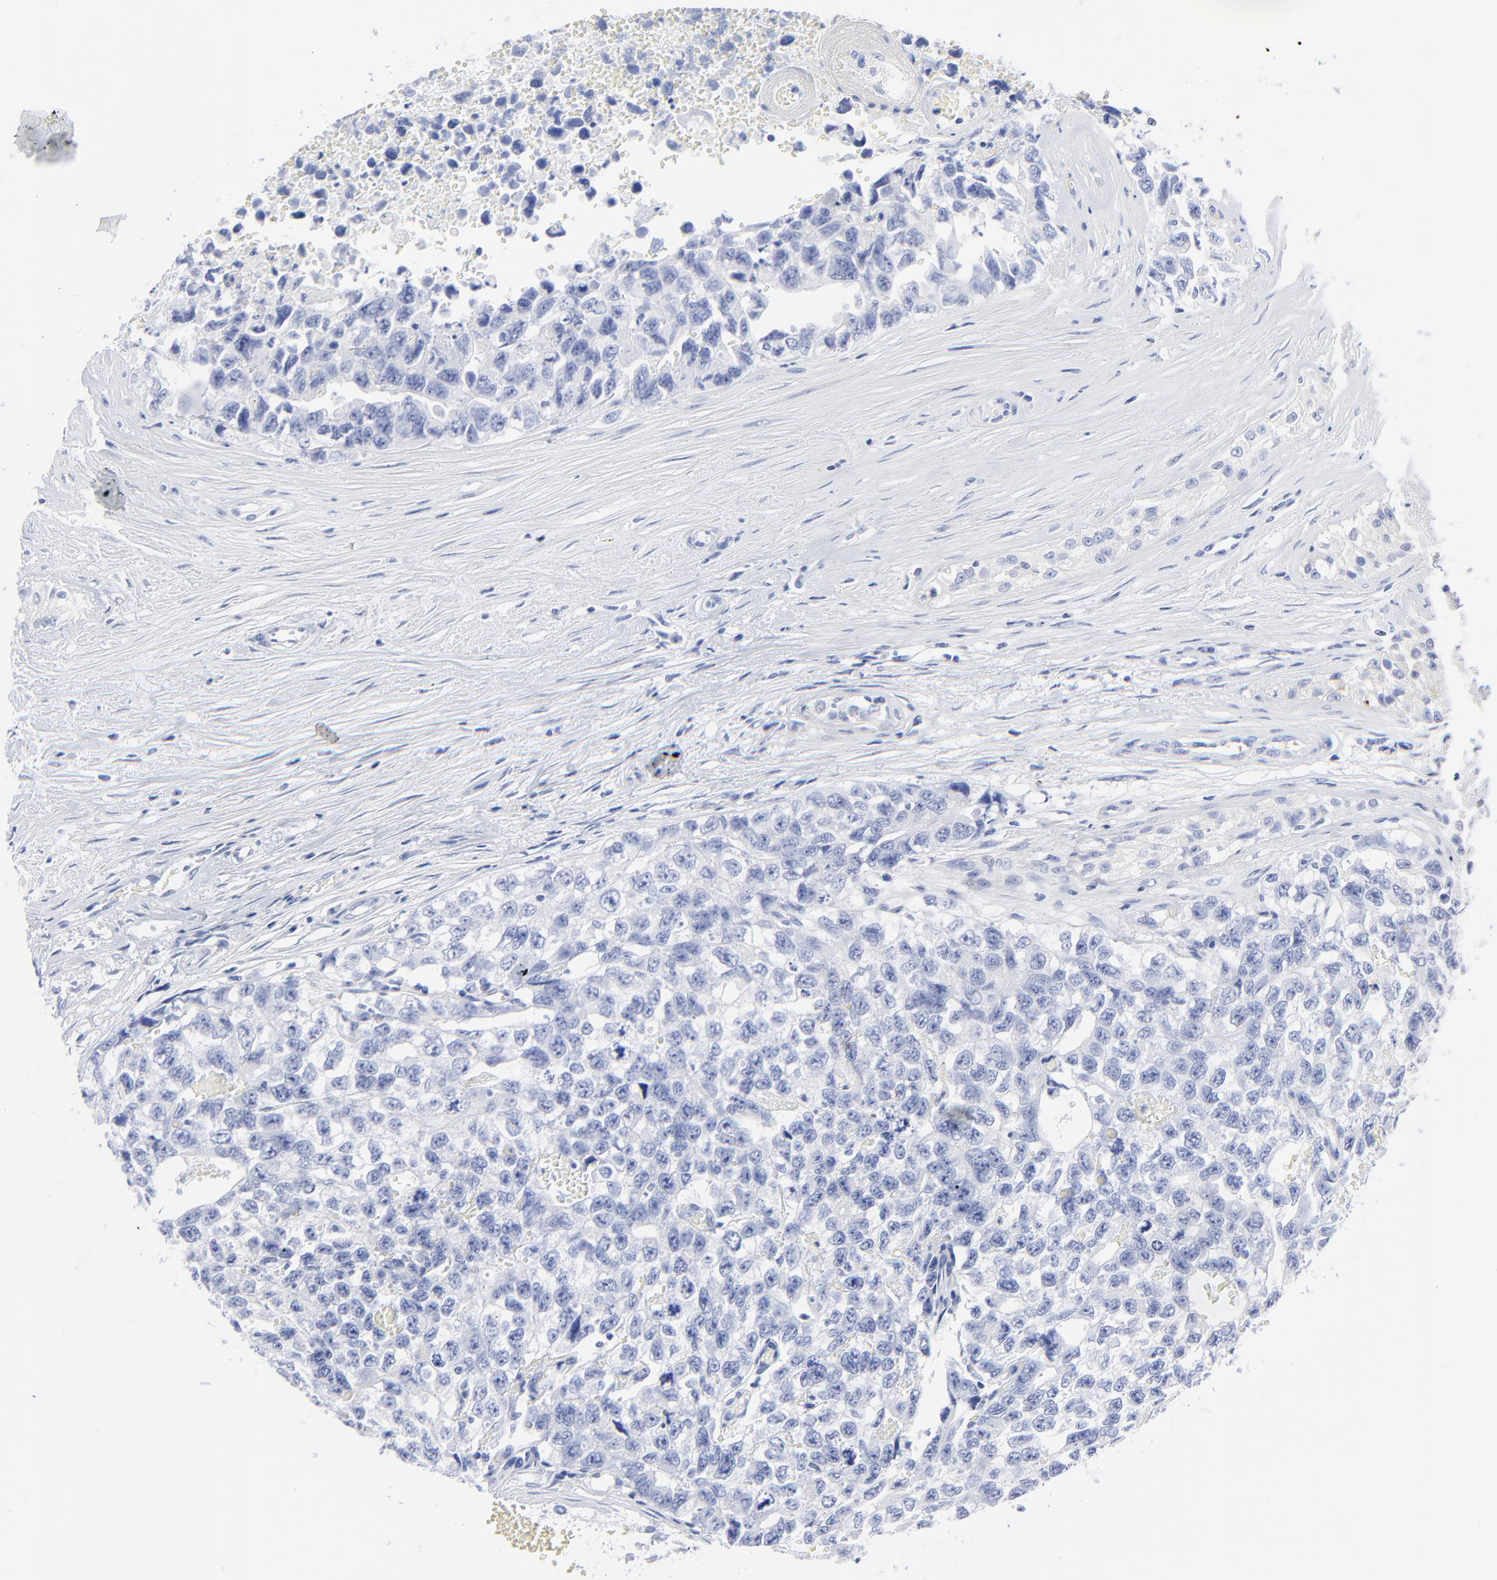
{"staining": {"intensity": "negative", "quantity": "none", "location": "none"}, "tissue": "testis cancer", "cell_type": "Tumor cells", "image_type": "cancer", "snomed": [{"axis": "morphology", "description": "Carcinoma, Embryonal, NOS"}, {"axis": "topography", "description": "Testis"}], "caption": "This is a histopathology image of immunohistochemistry (IHC) staining of testis embryonal carcinoma, which shows no expression in tumor cells.", "gene": "PSD3", "patient": {"sex": "male", "age": 31}}